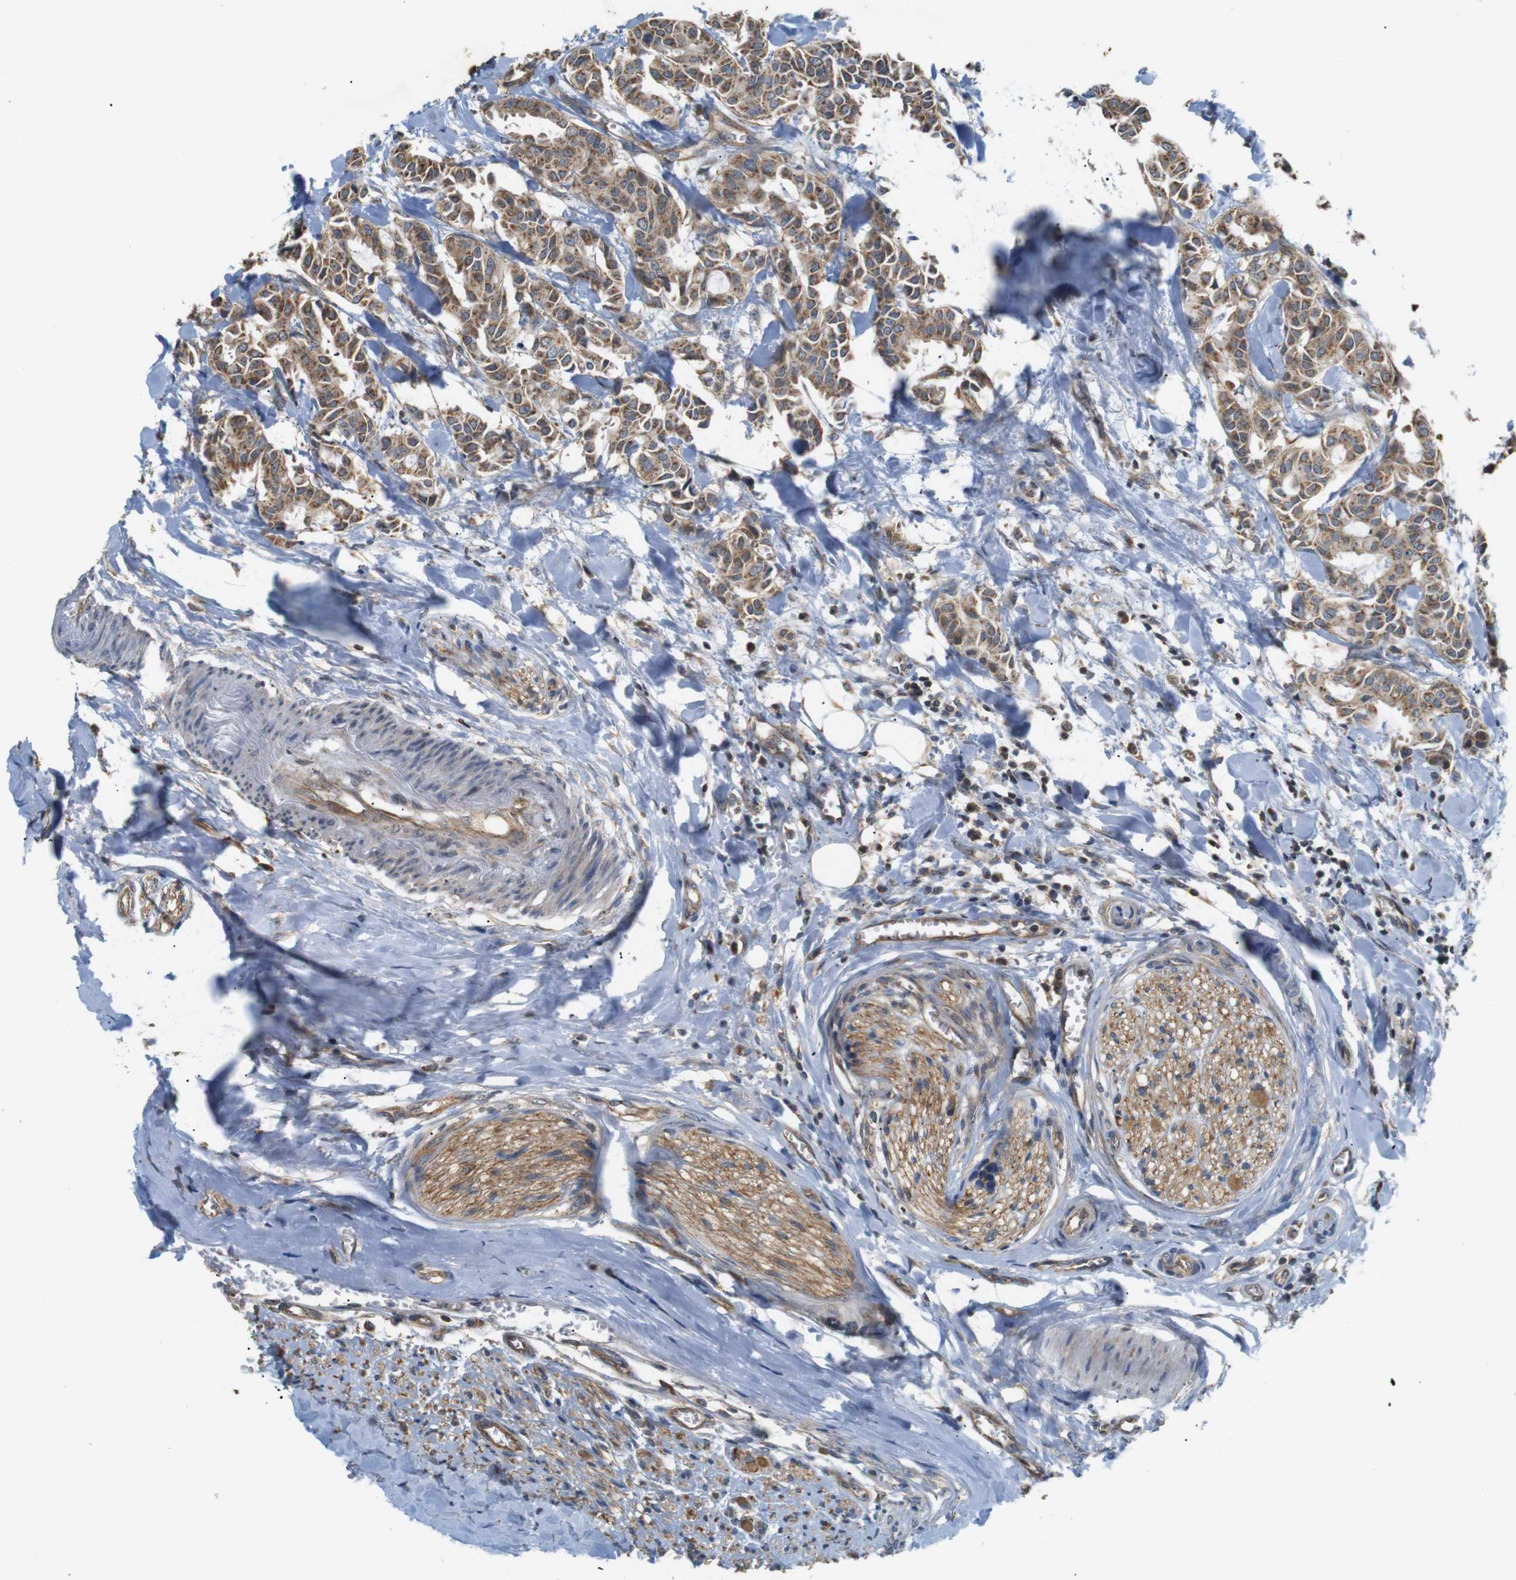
{"staining": {"intensity": "moderate", "quantity": ">75%", "location": "cytoplasmic/membranous"}, "tissue": "head and neck cancer", "cell_type": "Tumor cells", "image_type": "cancer", "snomed": [{"axis": "morphology", "description": "Adenocarcinoma, NOS"}, {"axis": "topography", "description": "Salivary gland"}, {"axis": "topography", "description": "Head-Neck"}], "caption": "Moderate cytoplasmic/membranous expression is identified in about >75% of tumor cells in head and neck cancer. (DAB IHC, brown staining for protein, blue staining for nuclei).", "gene": "KSR1", "patient": {"sex": "female", "age": 59}}